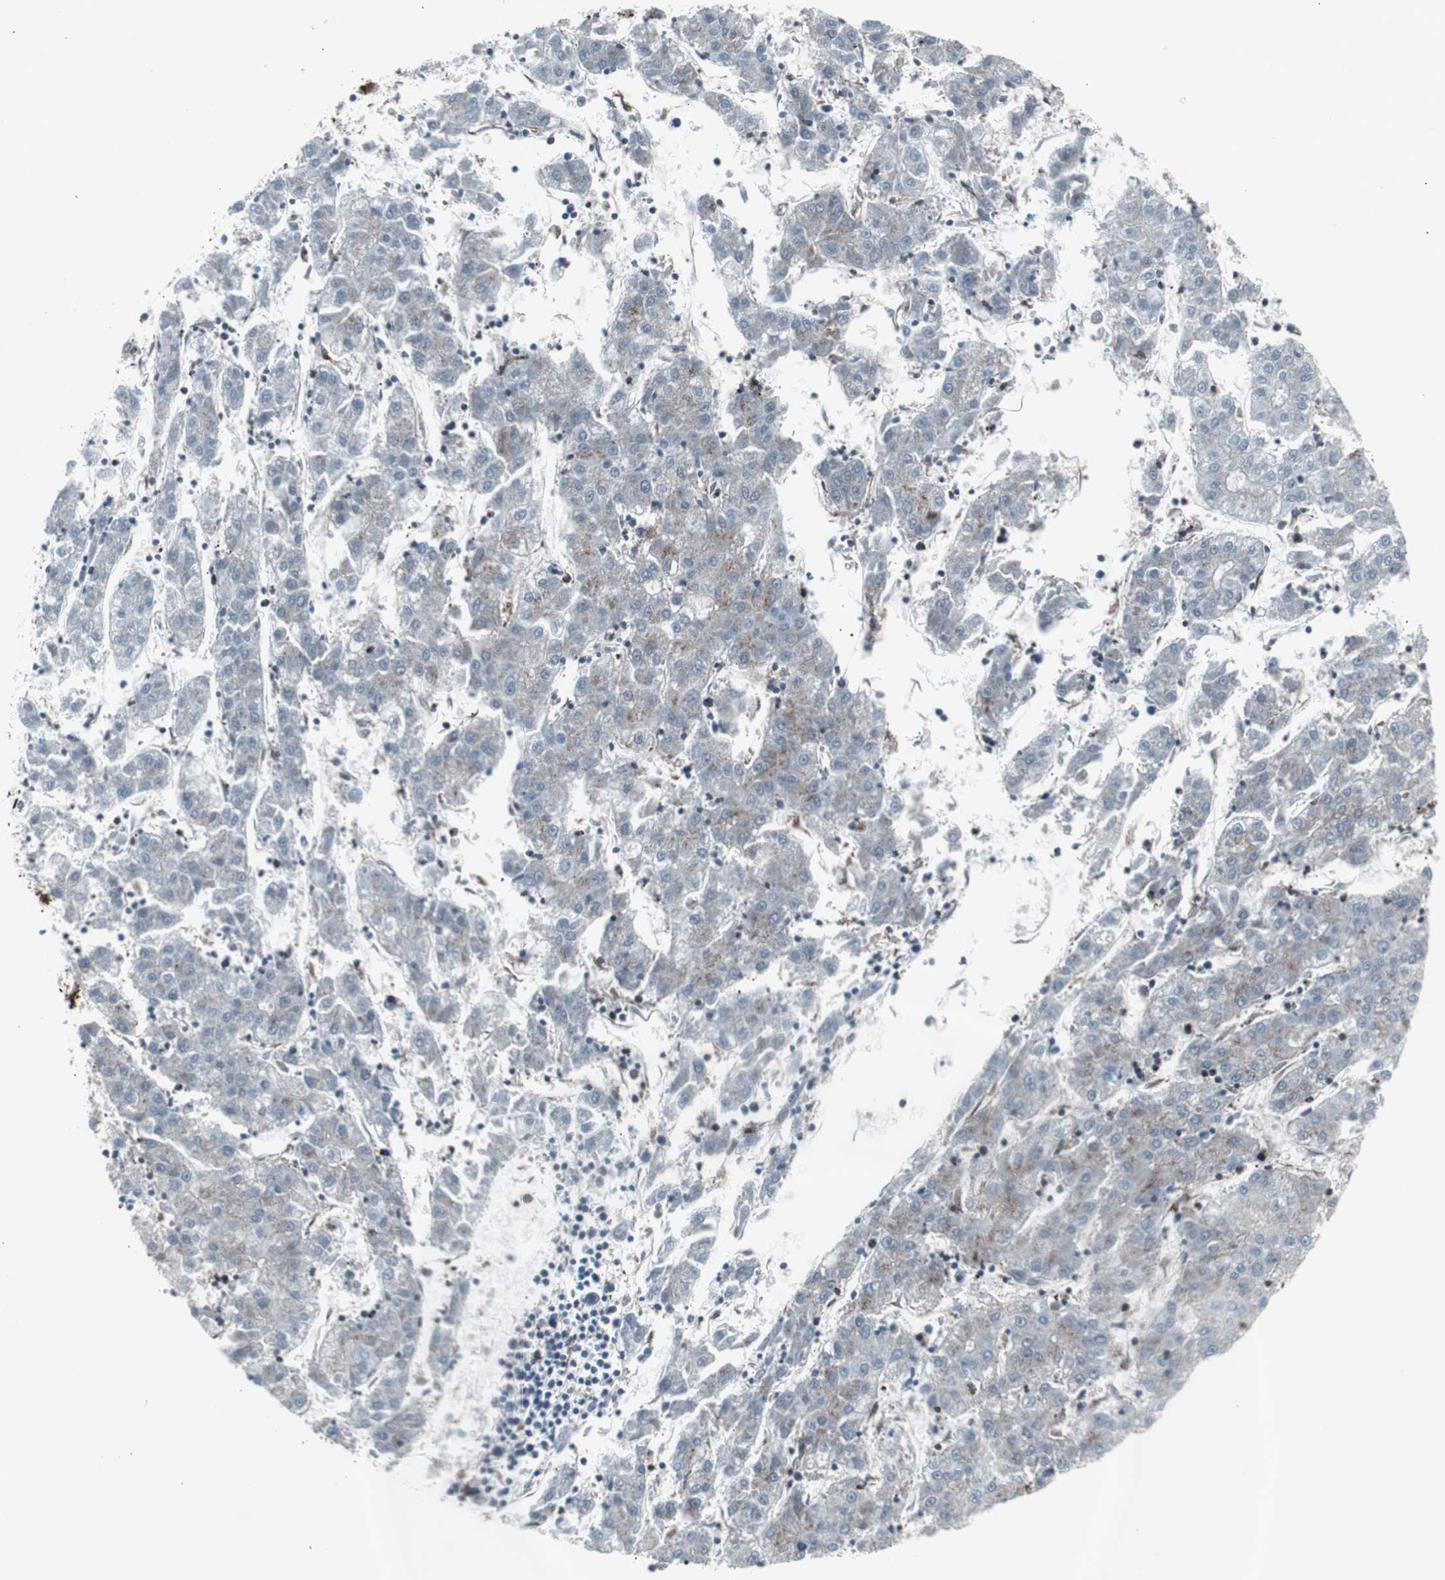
{"staining": {"intensity": "negative", "quantity": "none", "location": "none"}, "tissue": "liver cancer", "cell_type": "Tumor cells", "image_type": "cancer", "snomed": [{"axis": "morphology", "description": "Carcinoma, Hepatocellular, NOS"}, {"axis": "topography", "description": "Liver"}], "caption": "High power microscopy photomicrograph of an immunohistochemistry histopathology image of liver hepatocellular carcinoma, revealing no significant expression in tumor cells.", "gene": "PDGFA", "patient": {"sex": "male", "age": 72}}